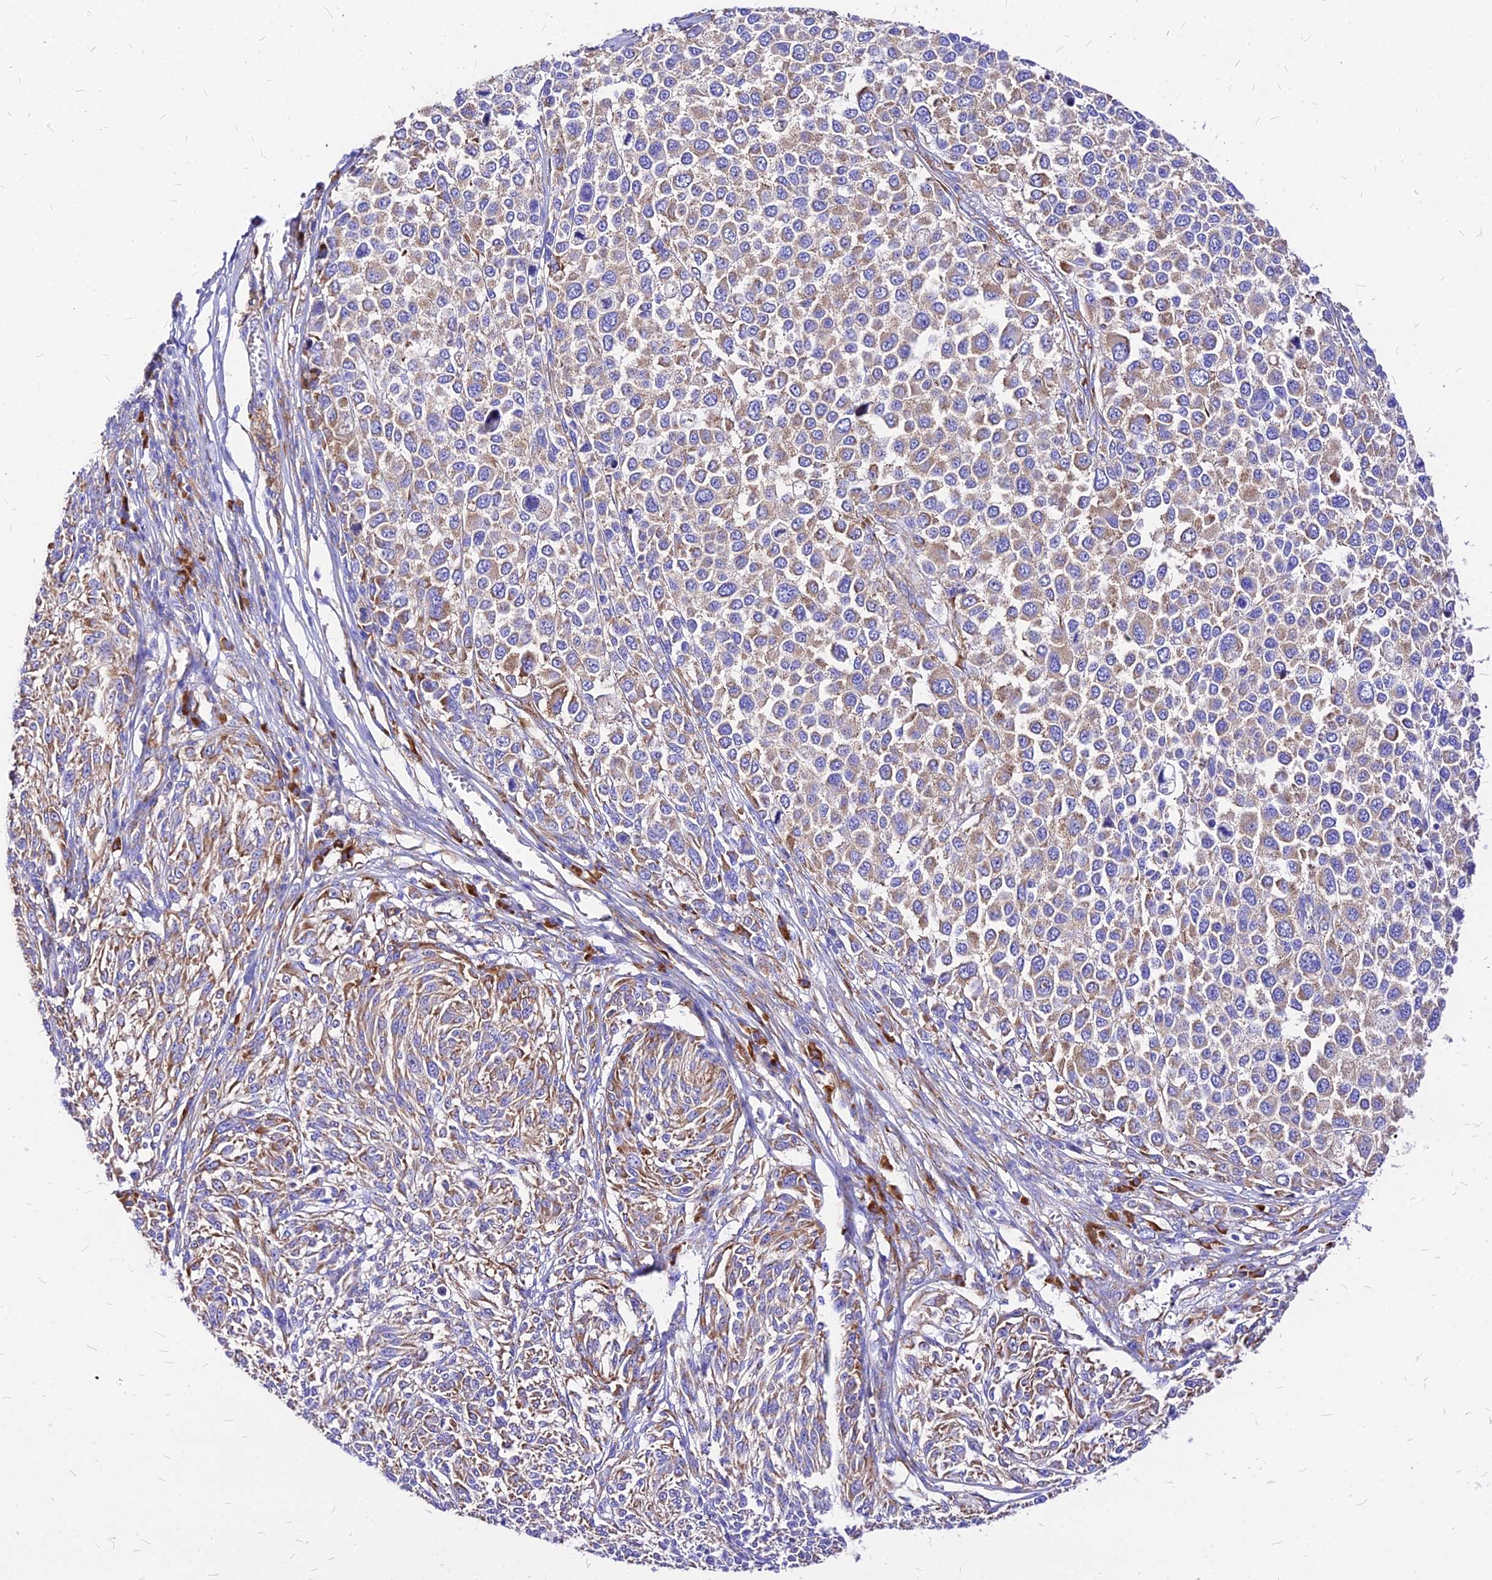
{"staining": {"intensity": "moderate", "quantity": ">75%", "location": "cytoplasmic/membranous"}, "tissue": "melanoma", "cell_type": "Tumor cells", "image_type": "cancer", "snomed": [{"axis": "morphology", "description": "Malignant melanoma, NOS"}, {"axis": "topography", "description": "Skin of trunk"}], "caption": "Brown immunohistochemical staining in malignant melanoma displays moderate cytoplasmic/membranous staining in approximately >75% of tumor cells.", "gene": "RPL19", "patient": {"sex": "male", "age": 71}}